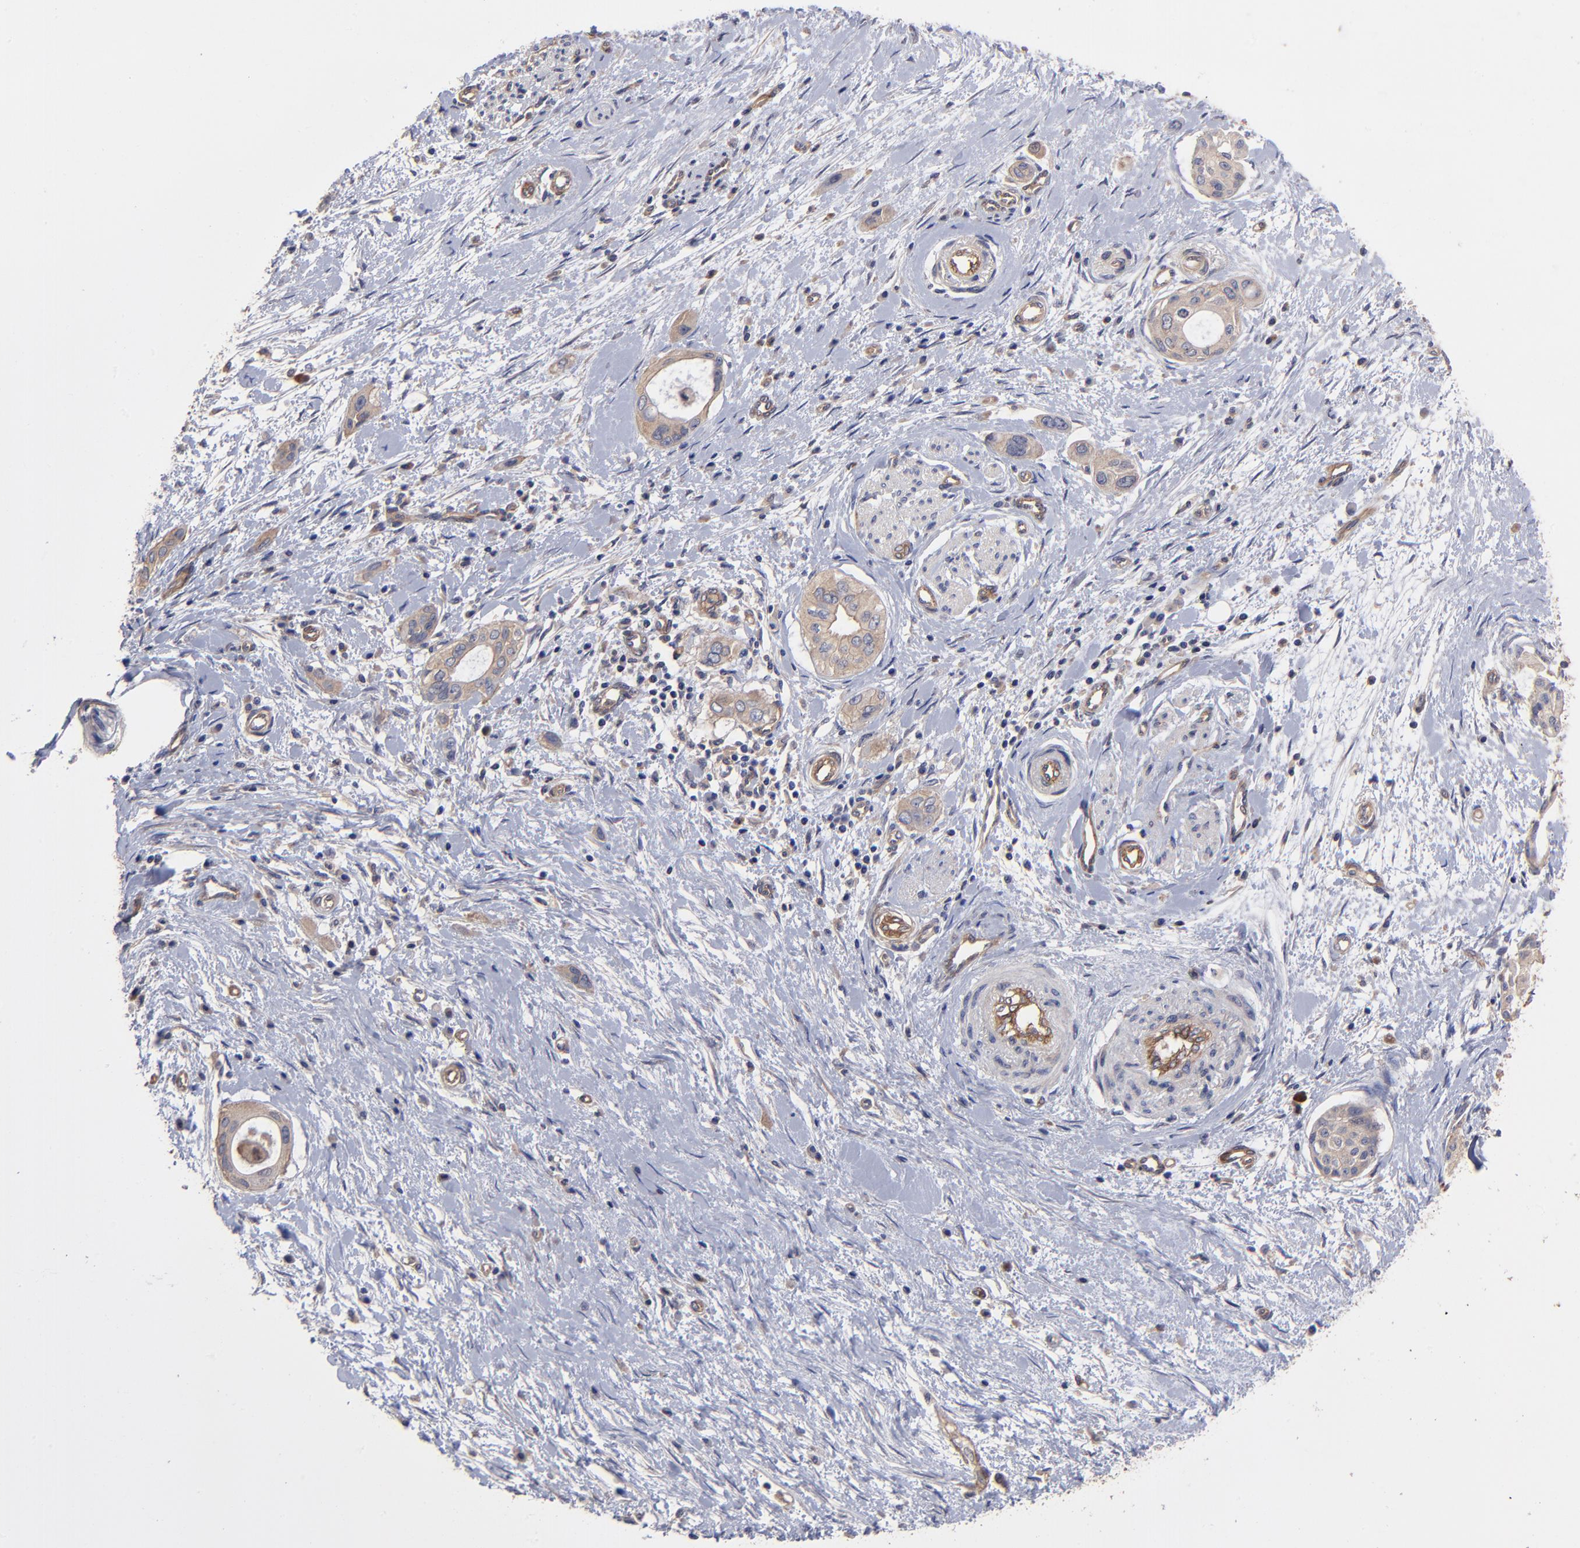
{"staining": {"intensity": "weak", "quantity": ">75%", "location": "cytoplasmic/membranous"}, "tissue": "pancreatic cancer", "cell_type": "Tumor cells", "image_type": "cancer", "snomed": [{"axis": "morphology", "description": "Adenocarcinoma, NOS"}, {"axis": "topography", "description": "Pancreas"}], "caption": "Brown immunohistochemical staining in human pancreatic adenocarcinoma demonstrates weak cytoplasmic/membranous staining in about >75% of tumor cells.", "gene": "ASB7", "patient": {"sex": "female", "age": 60}}